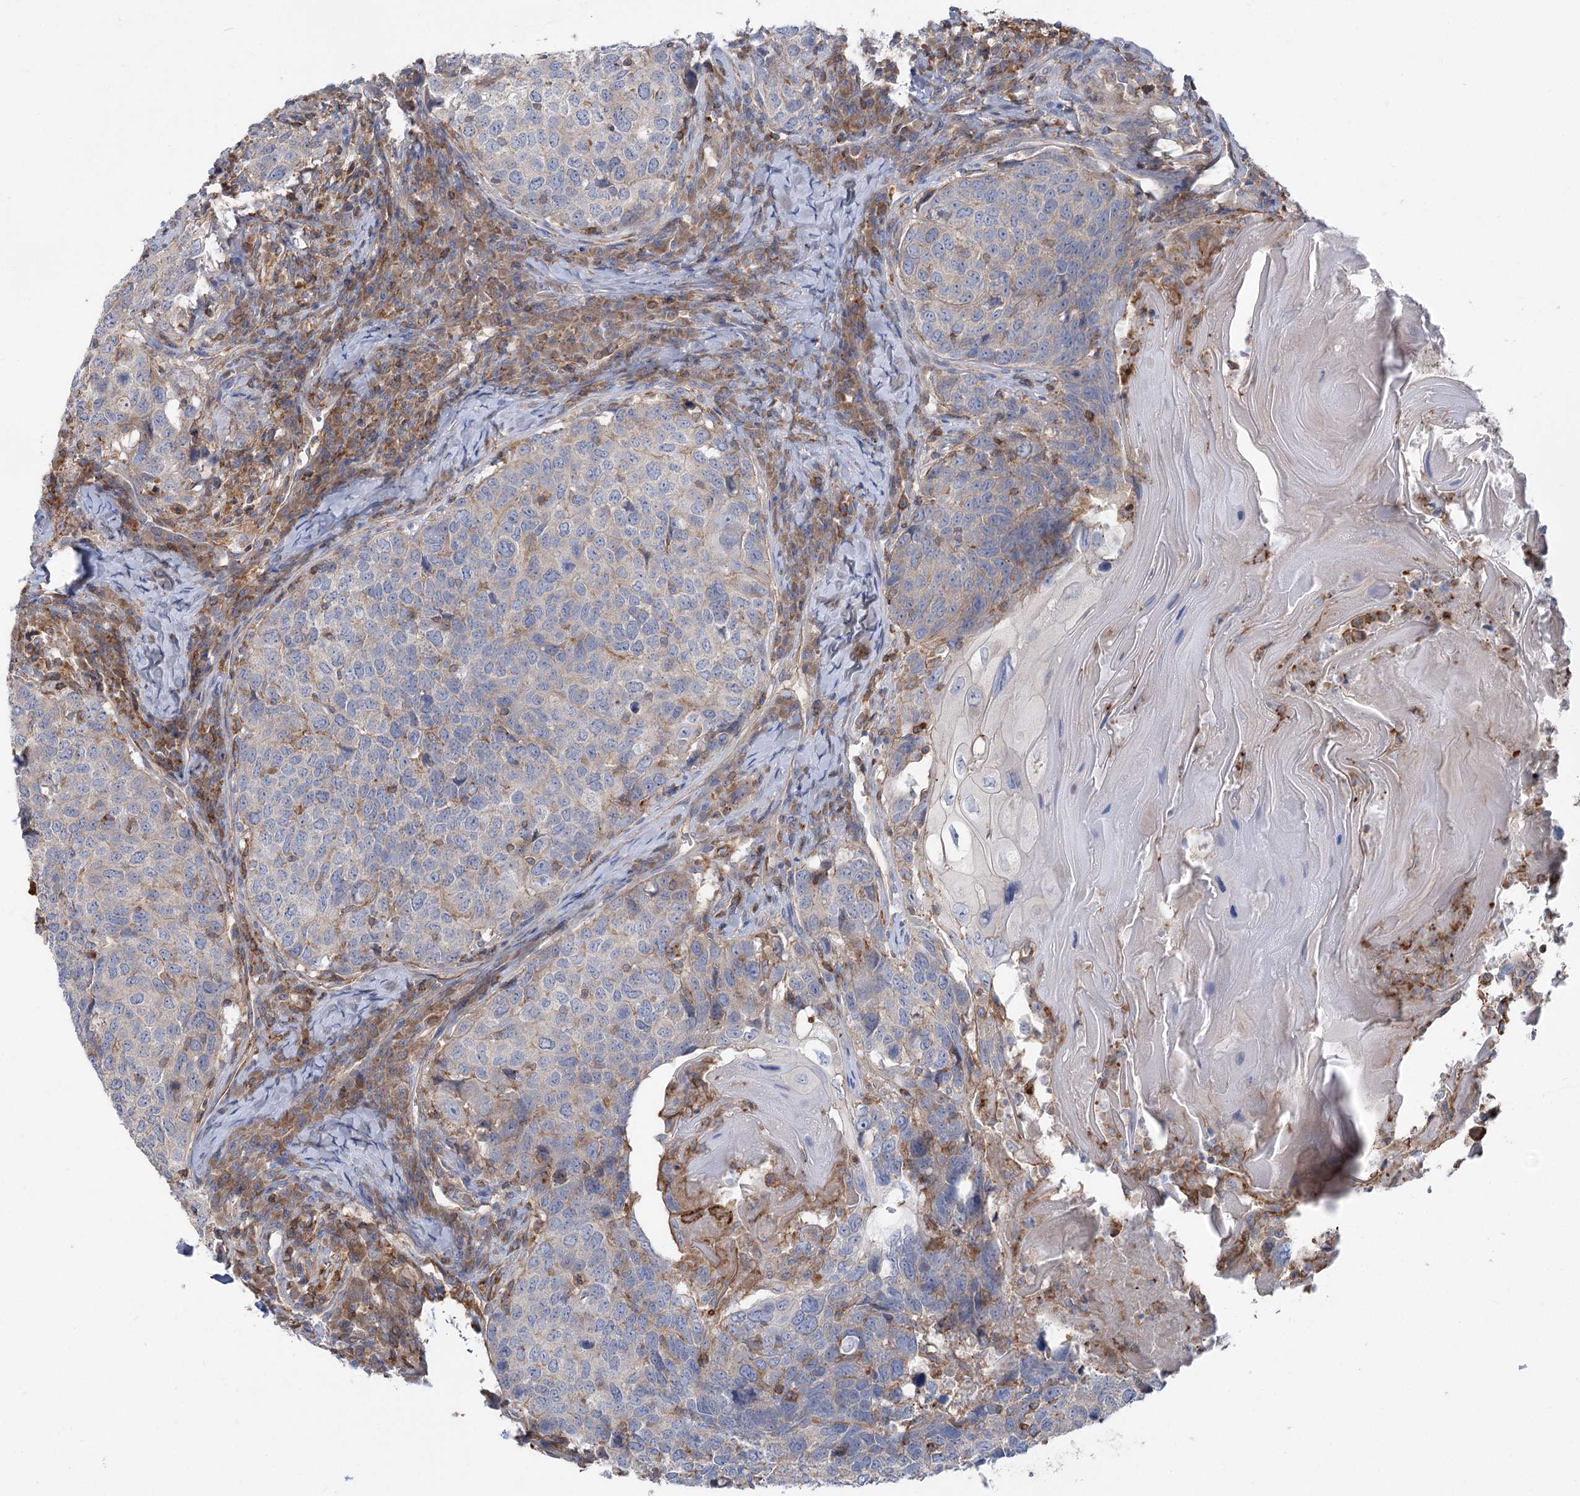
{"staining": {"intensity": "weak", "quantity": "<25%", "location": "cytoplasmic/membranous"}, "tissue": "head and neck cancer", "cell_type": "Tumor cells", "image_type": "cancer", "snomed": [{"axis": "morphology", "description": "Squamous cell carcinoma, NOS"}, {"axis": "topography", "description": "Head-Neck"}], "caption": "The photomicrograph exhibits no staining of tumor cells in head and neck cancer (squamous cell carcinoma).", "gene": "LARP1B", "patient": {"sex": "male", "age": 66}}